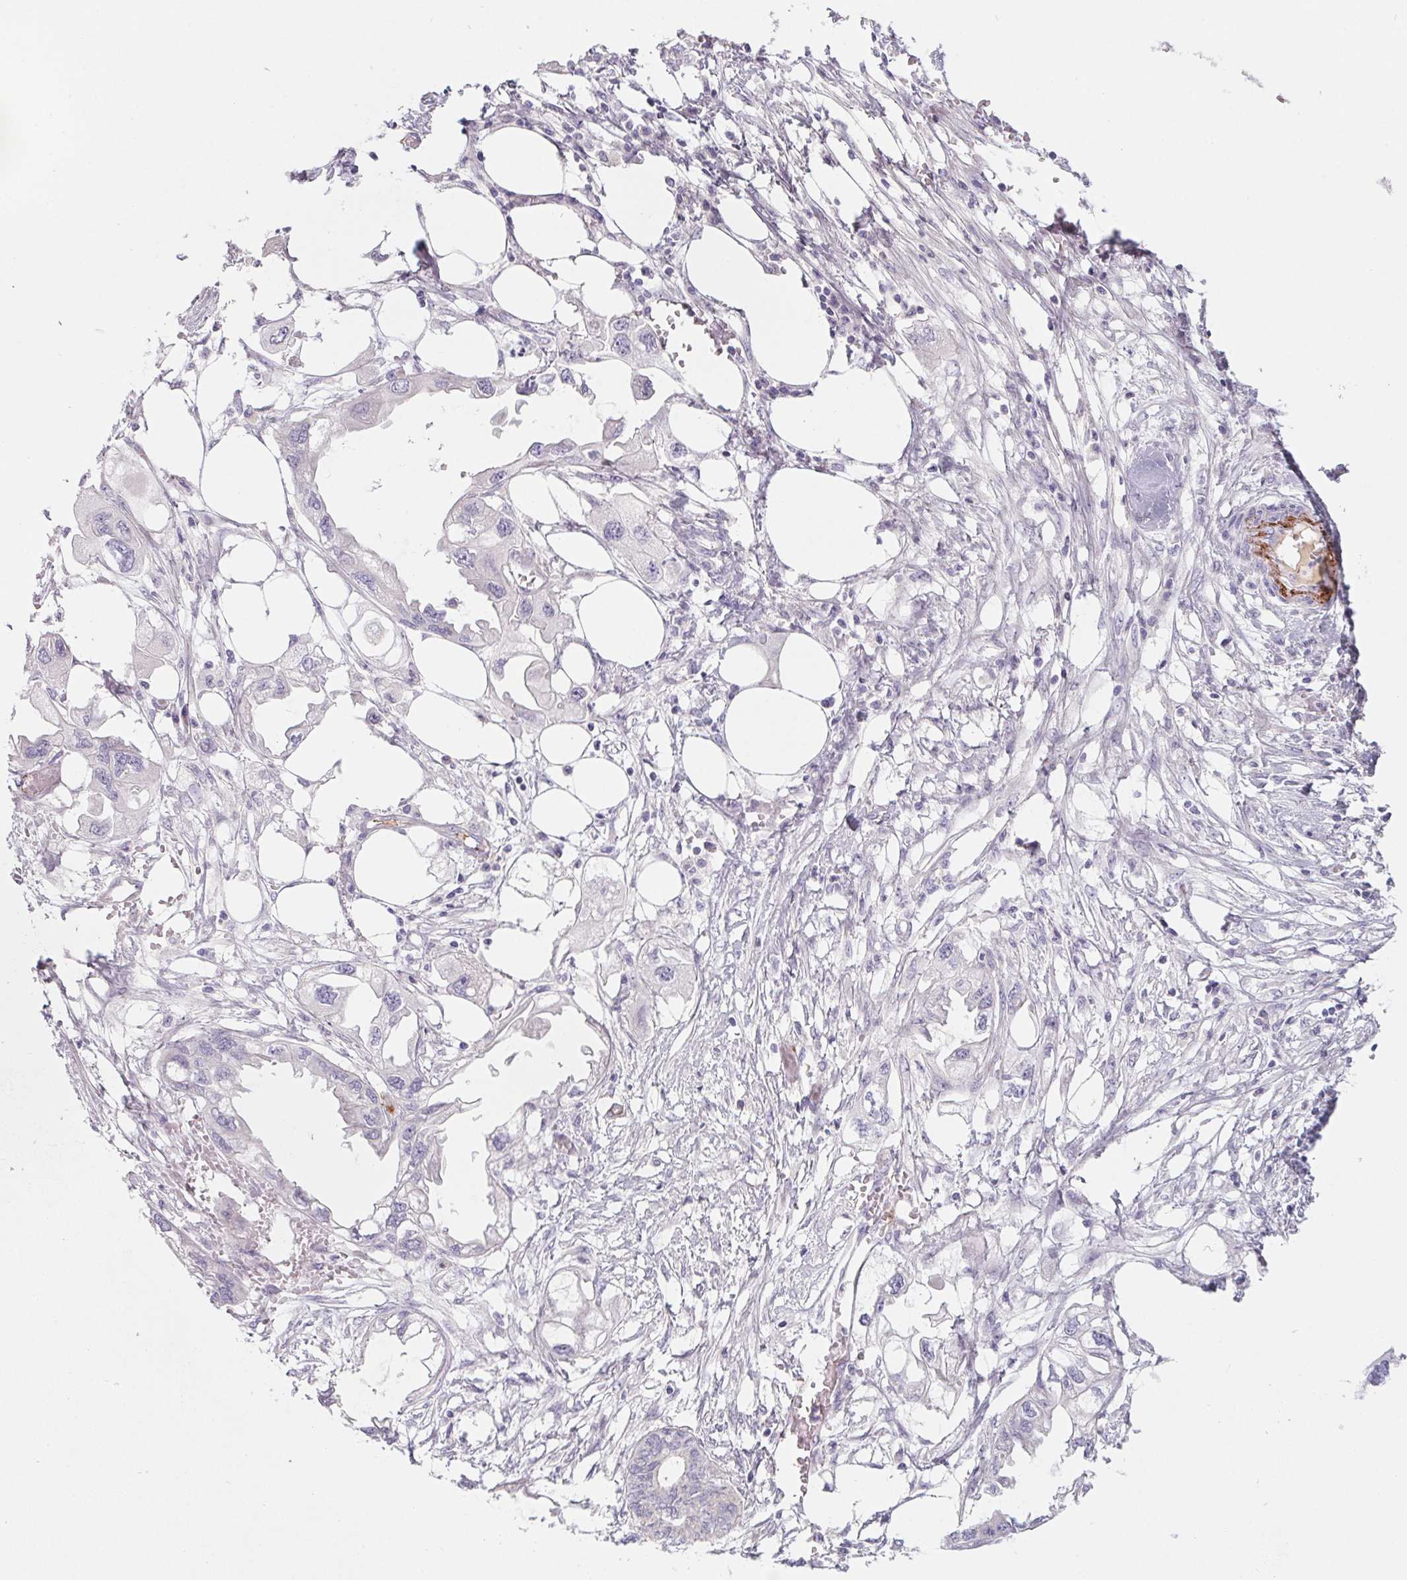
{"staining": {"intensity": "negative", "quantity": "none", "location": "none"}, "tissue": "endometrial cancer", "cell_type": "Tumor cells", "image_type": "cancer", "snomed": [{"axis": "morphology", "description": "Adenocarcinoma, NOS"}, {"axis": "morphology", "description": "Adenocarcinoma, metastatic, NOS"}, {"axis": "topography", "description": "Adipose tissue"}, {"axis": "topography", "description": "Endometrium"}], "caption": "High magnification brightfield microscopy of endometrial cancer (adenocarcinoma) stained with DAB (brown) and counterstained with hematoxylin (blue): tumor cells show no significant positivity.", "gene": "LPA", "patient": {"sex": "female", "age": 67}}